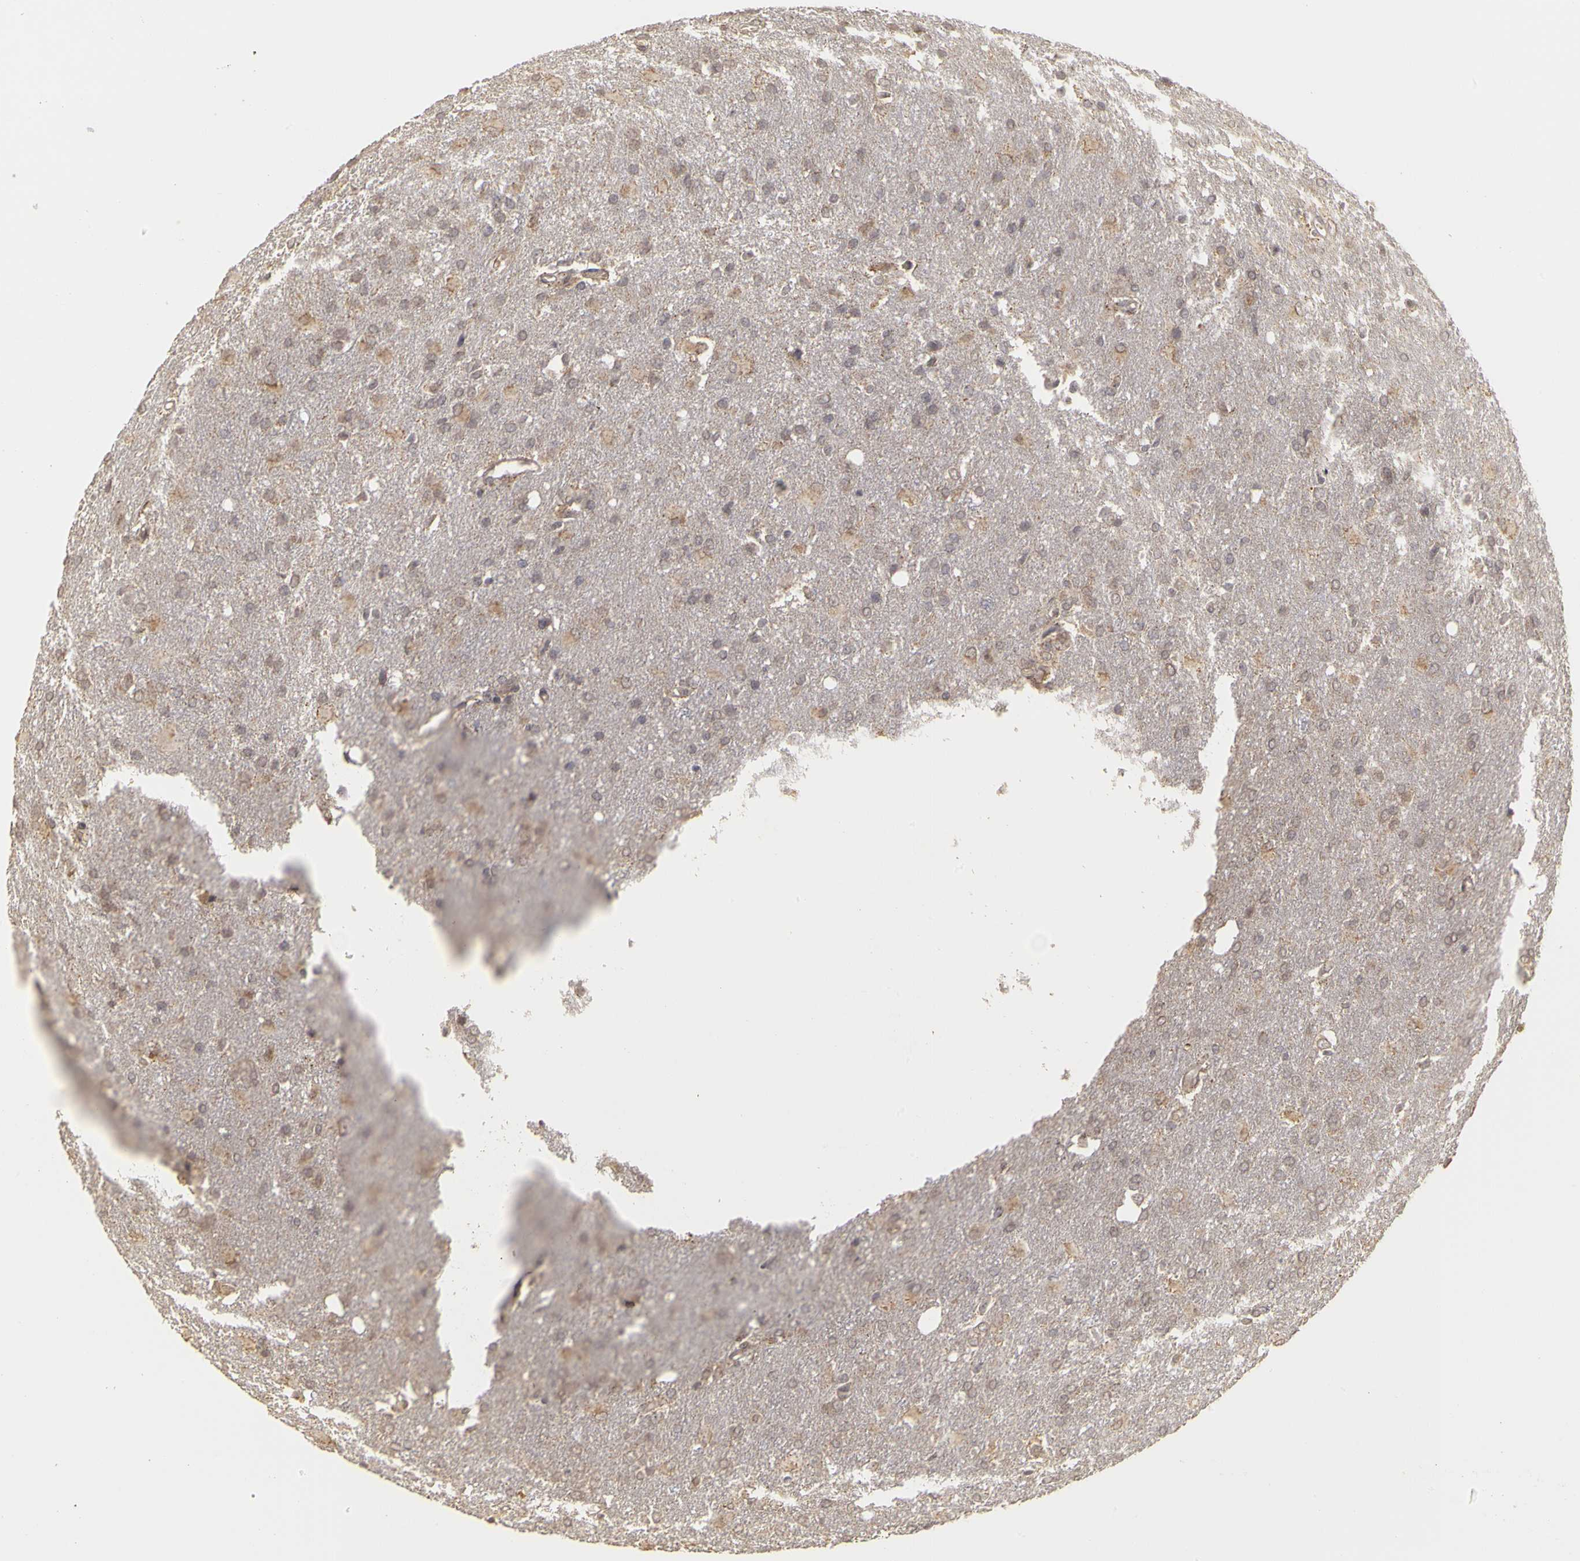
{"staining": {"intensity": "weak", "quantity": "25%-75%", "location": "cytoplasmic/membranous"}, "tissue": "glioma", "cell_type": "Tumor cells", "image_type": "cancer", "snomed": [{"axis": "morphology", "description": "Glioma, malignant, High grade"}, {"axis": "topography", "description": "Brain"}], "caption": "Tumor cells display low levels of weak cytoplasmic/membranous staining in approximately 25%-75% of cells in glioma.", "gene": "FRMD7", "patient": {"sex": "male", "age": 68}}